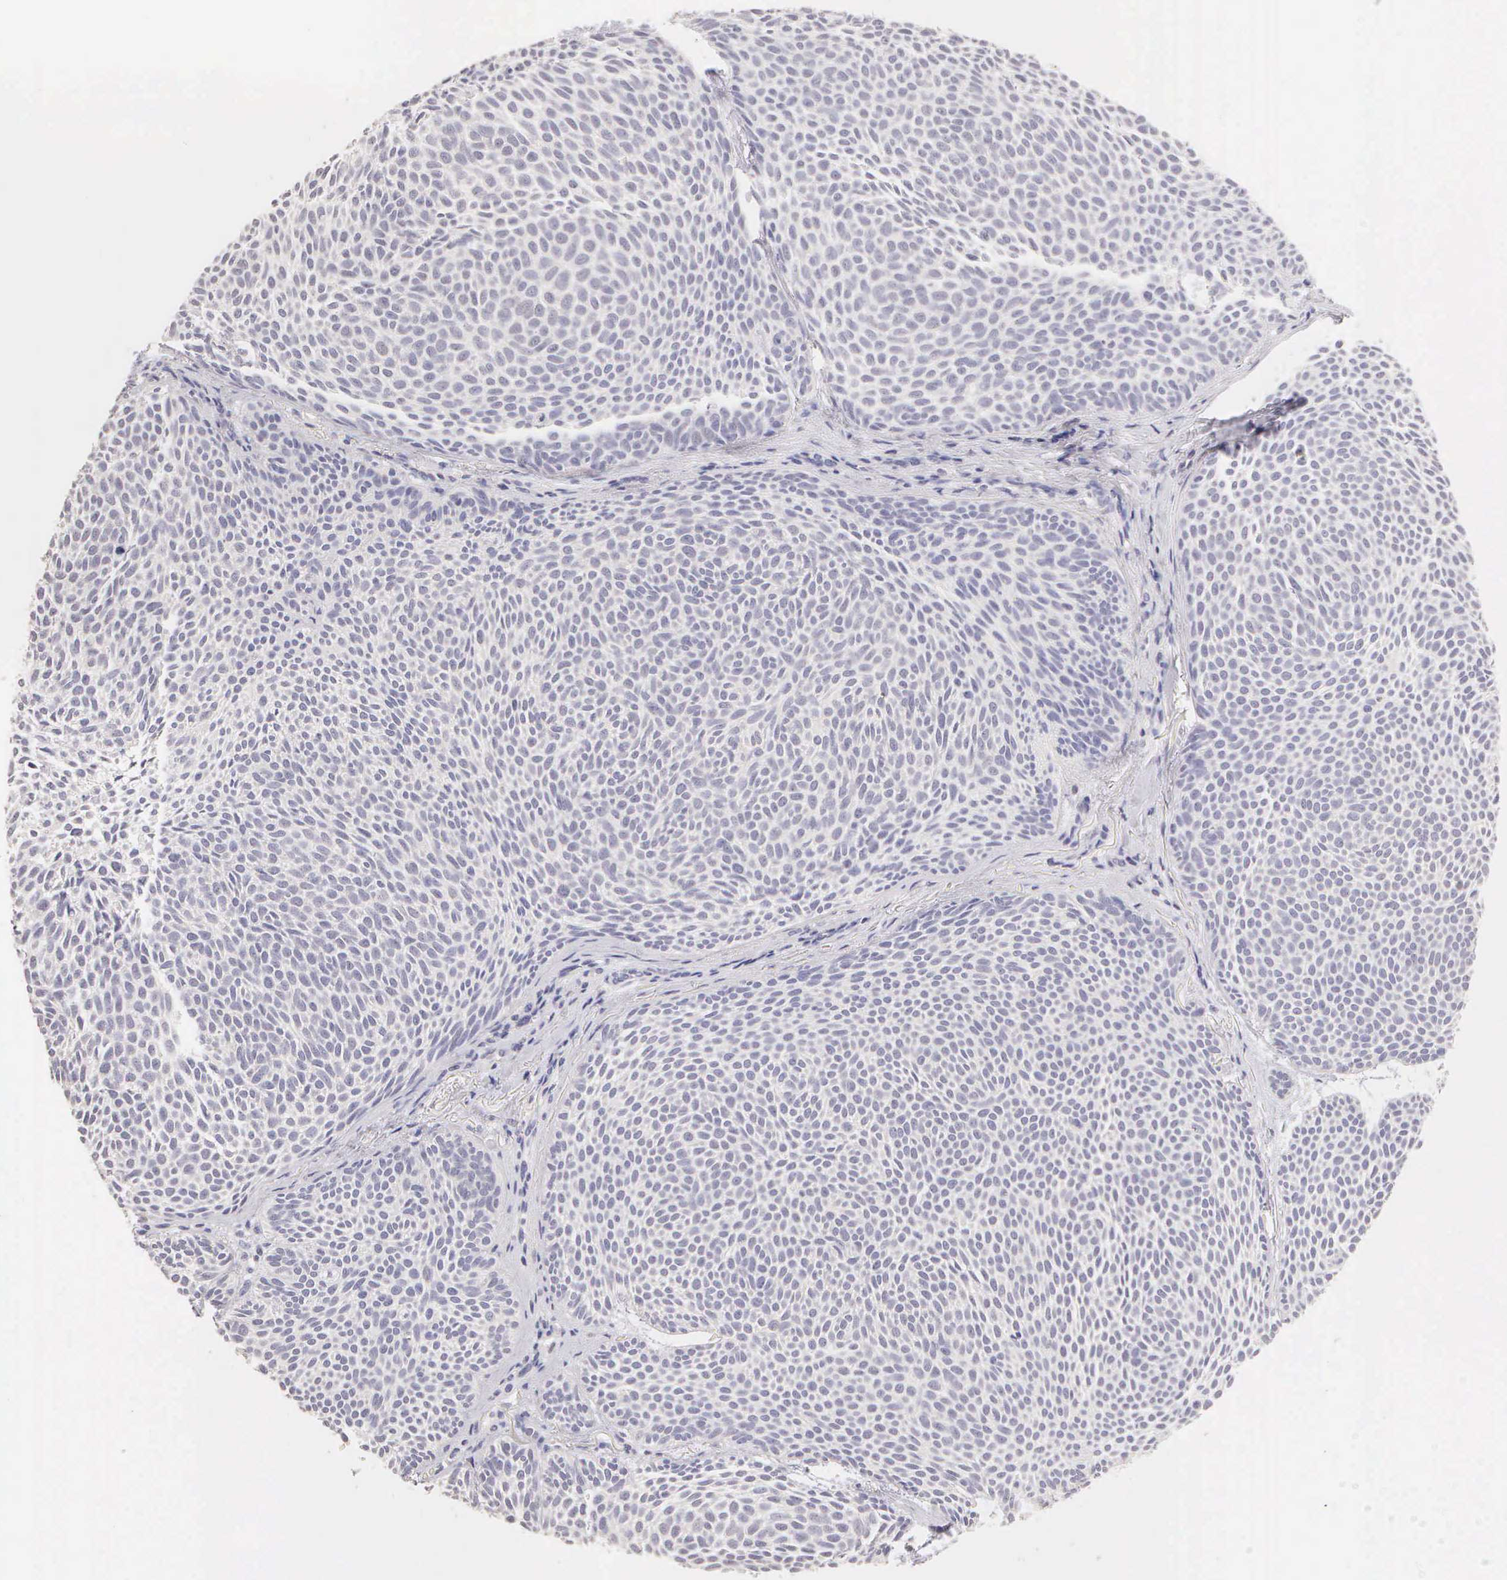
{"staining": {"intensity": "negative", "quantity": "none", "location": "none"}, "tissue": "skin cancer", "cell_type": "Tumor cells", "image_type": "cancer", "snomed": [{"axis": "morphology", "description": "Basal cell carcinoma"}, {"axis": "topography", "description": "Skin"}], "caption": "Skin cancer was stained to show a protein in brown. There is no significant staining in tumor cells.", "gene": "ESR1", "patient": {"sex": "male", "age": 84}}